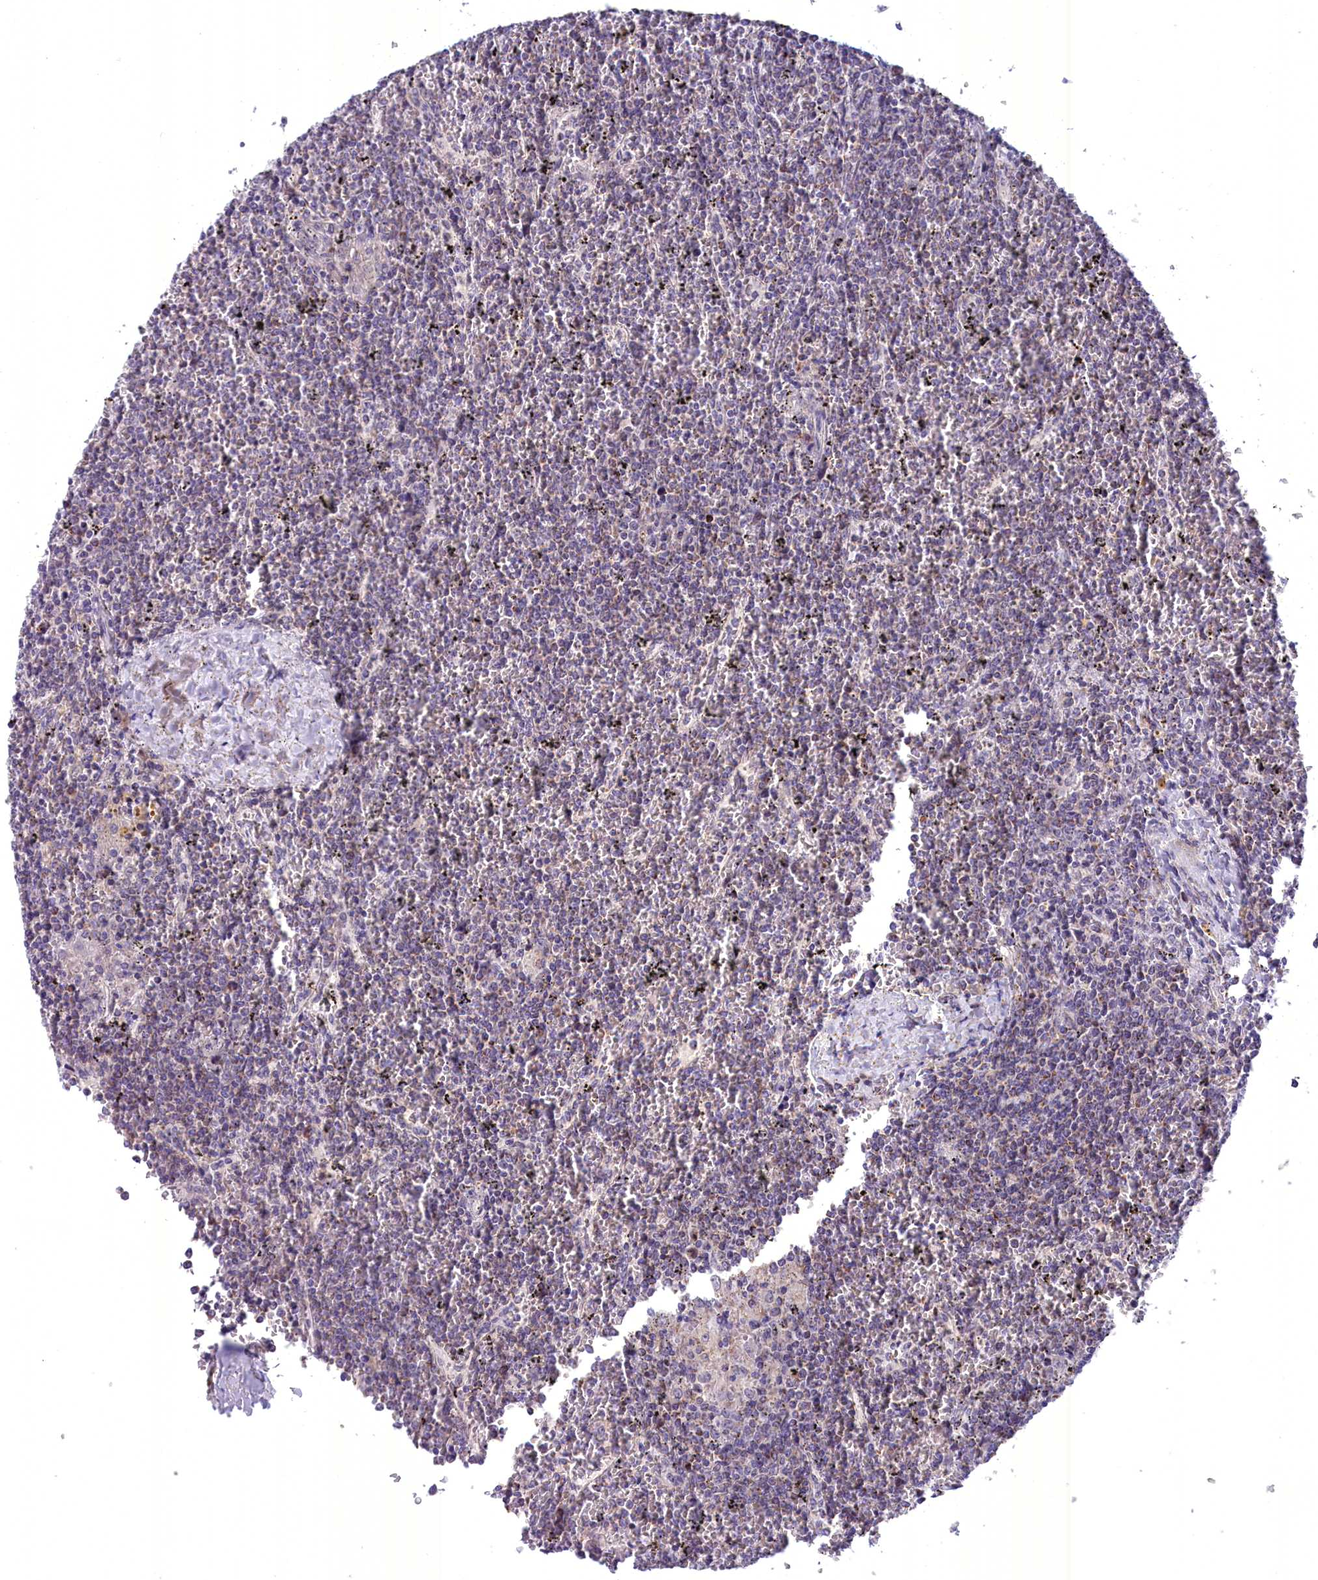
{"staining": {"intensity": "negative", "quantity": "none", "location": "none"}, "tissue": "lymphoma", "cell_type": "Tumor cells", "image_type": "cancer", "snomed": [{"axis": "morphology", "description": "Malignant lymphoma, non-Hodgkin's type, Low grade"}, {"axis": "topography", "description": "Spleen"}], "caption": "Human lymphoma stained for a protein using IHC demonstrates no positivity in tumor cells.", "gene": "FAM149B1", "patient": {"sex": "female", "age": 19}}